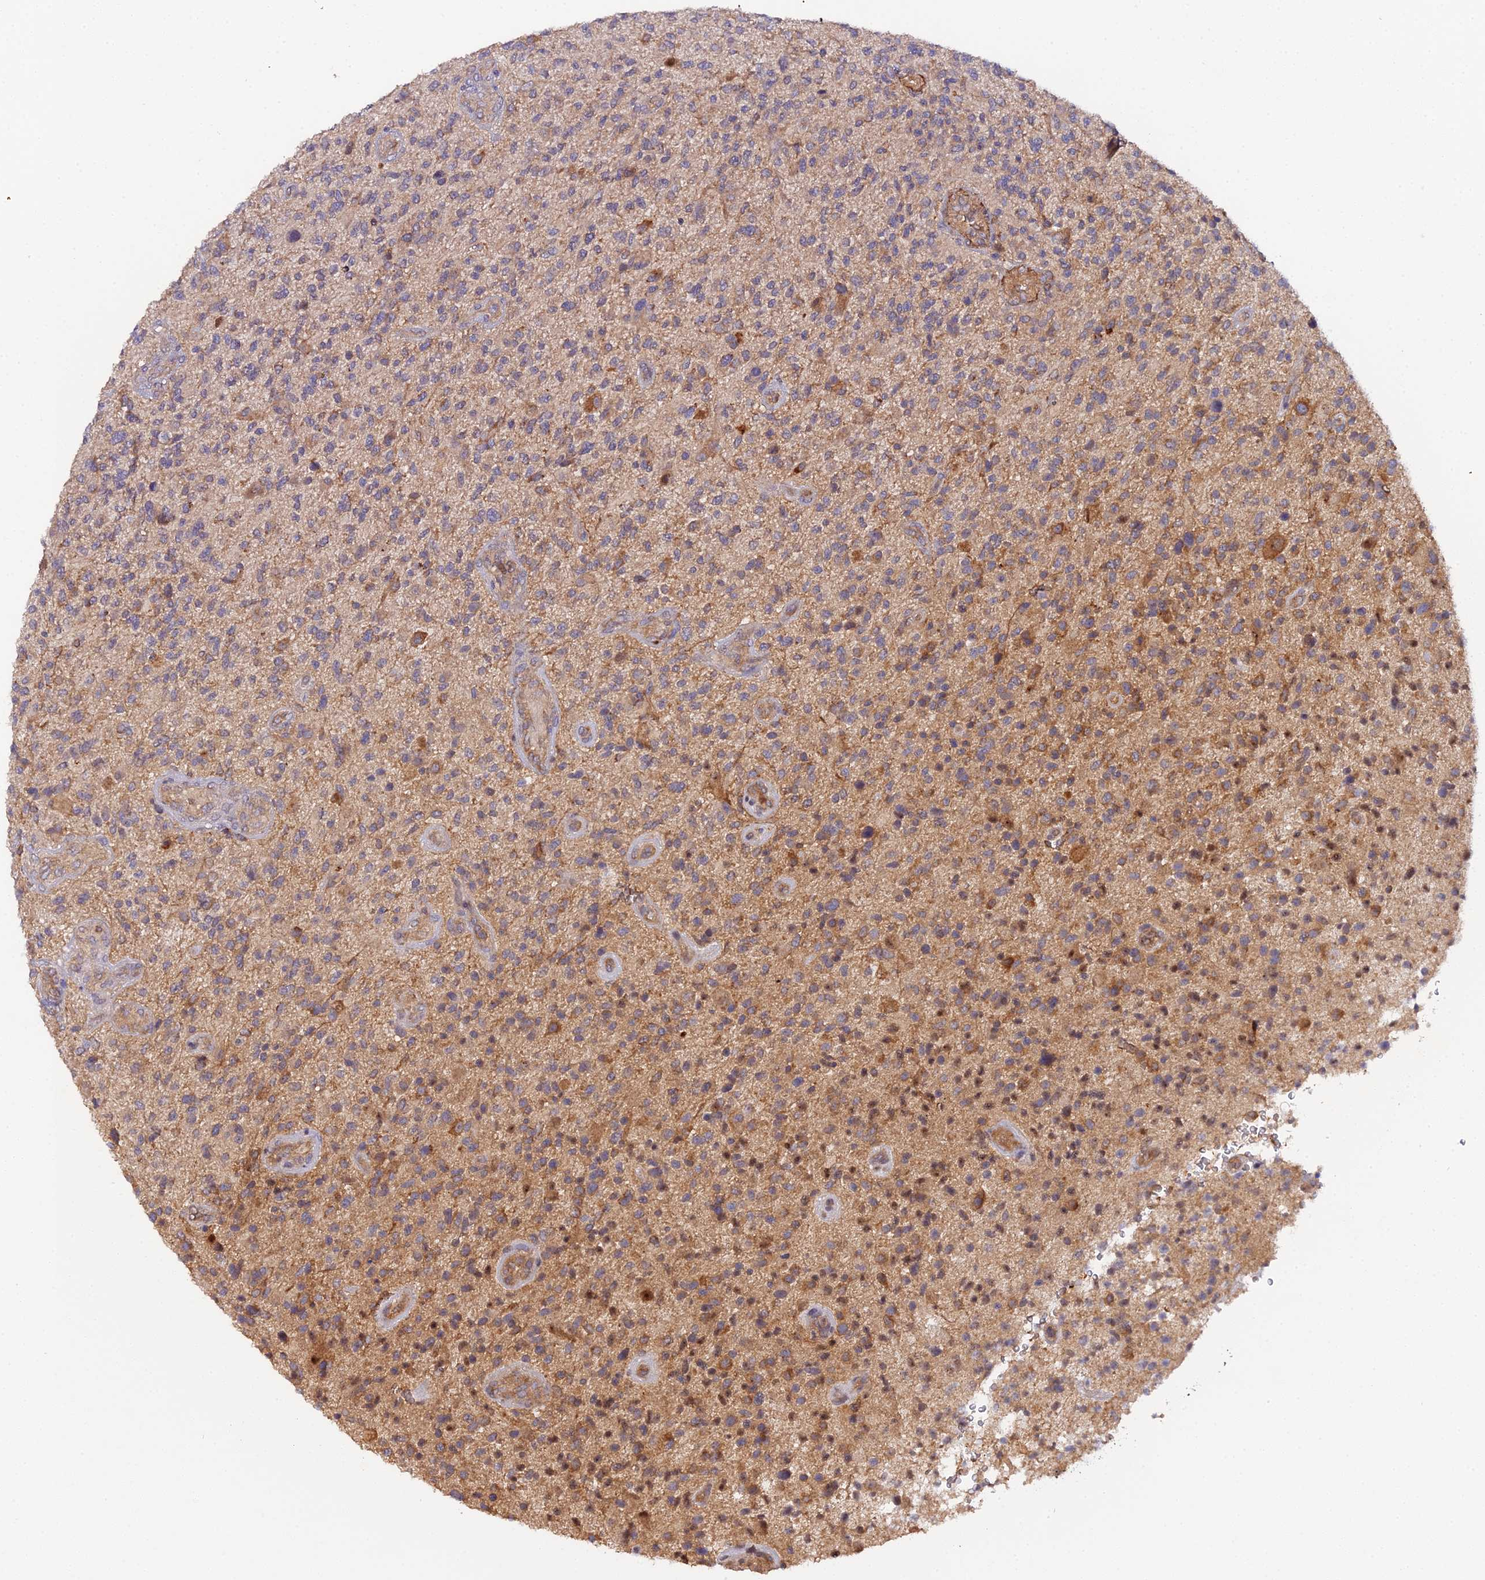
{"staining": {"intensity": "moderate", "quantity": "25%-75%", "location": "cytoplasmic/membranous"}, "tissue": "glioma", "cell_type": "Tumor cells", "image_type": "cancer", "snomed": [{"axis": "morphology", "description": "Glioma, malignant, High grade"}, {"axis": "topography", "description": "Brain"}], "caption": "A micrograph showing moderate cytoplasmic/membranous staining in approximately 25%-75% of tumor cells in glioma, as visualized by brown immunohistochemical staining.", "gene": "TRIM26", "patient": {"sex": "male", "age": 47}}